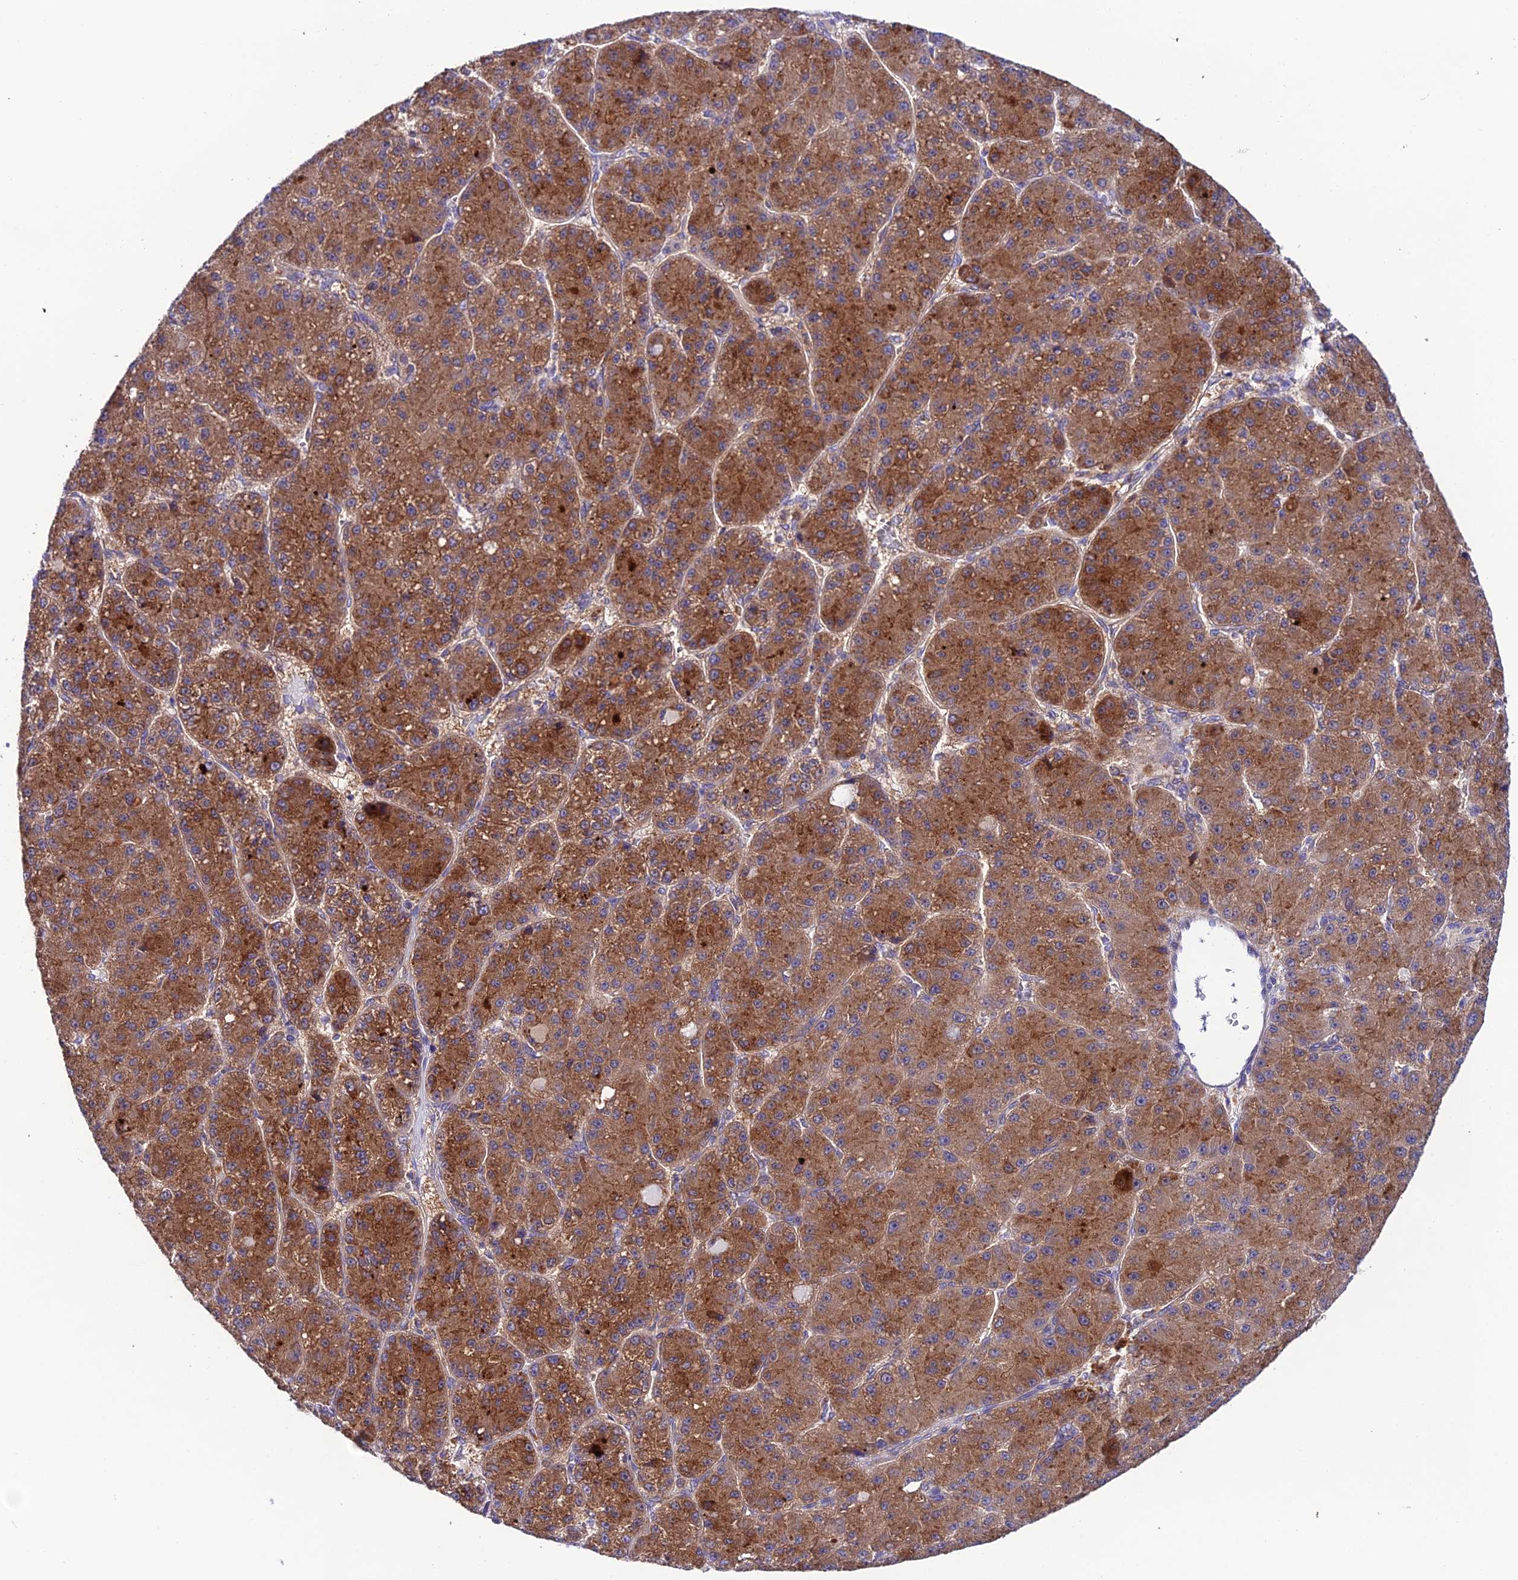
{"staining": {"intensity": "strong", "quantity": ">75%", "location": "cytoplasmic/membranous"}, "tissue": "liver cancer", "cell_type": "Tumor cells", "image_type": "cancer", "snomed": [{"axis": "morphology", "description": "Carcinoma, Hepatocellular, NOS"}, {"axis": "topography", "description": "Liver"}], "caption": "Human liver hepatocellular carcinoma stained with a brown dye reveals strong cytoplasmic/membranous positive staining in approximately >75% of tumor cells.", "gene": "LACTB2", "patient": {"sex": "male", "age": 67}}